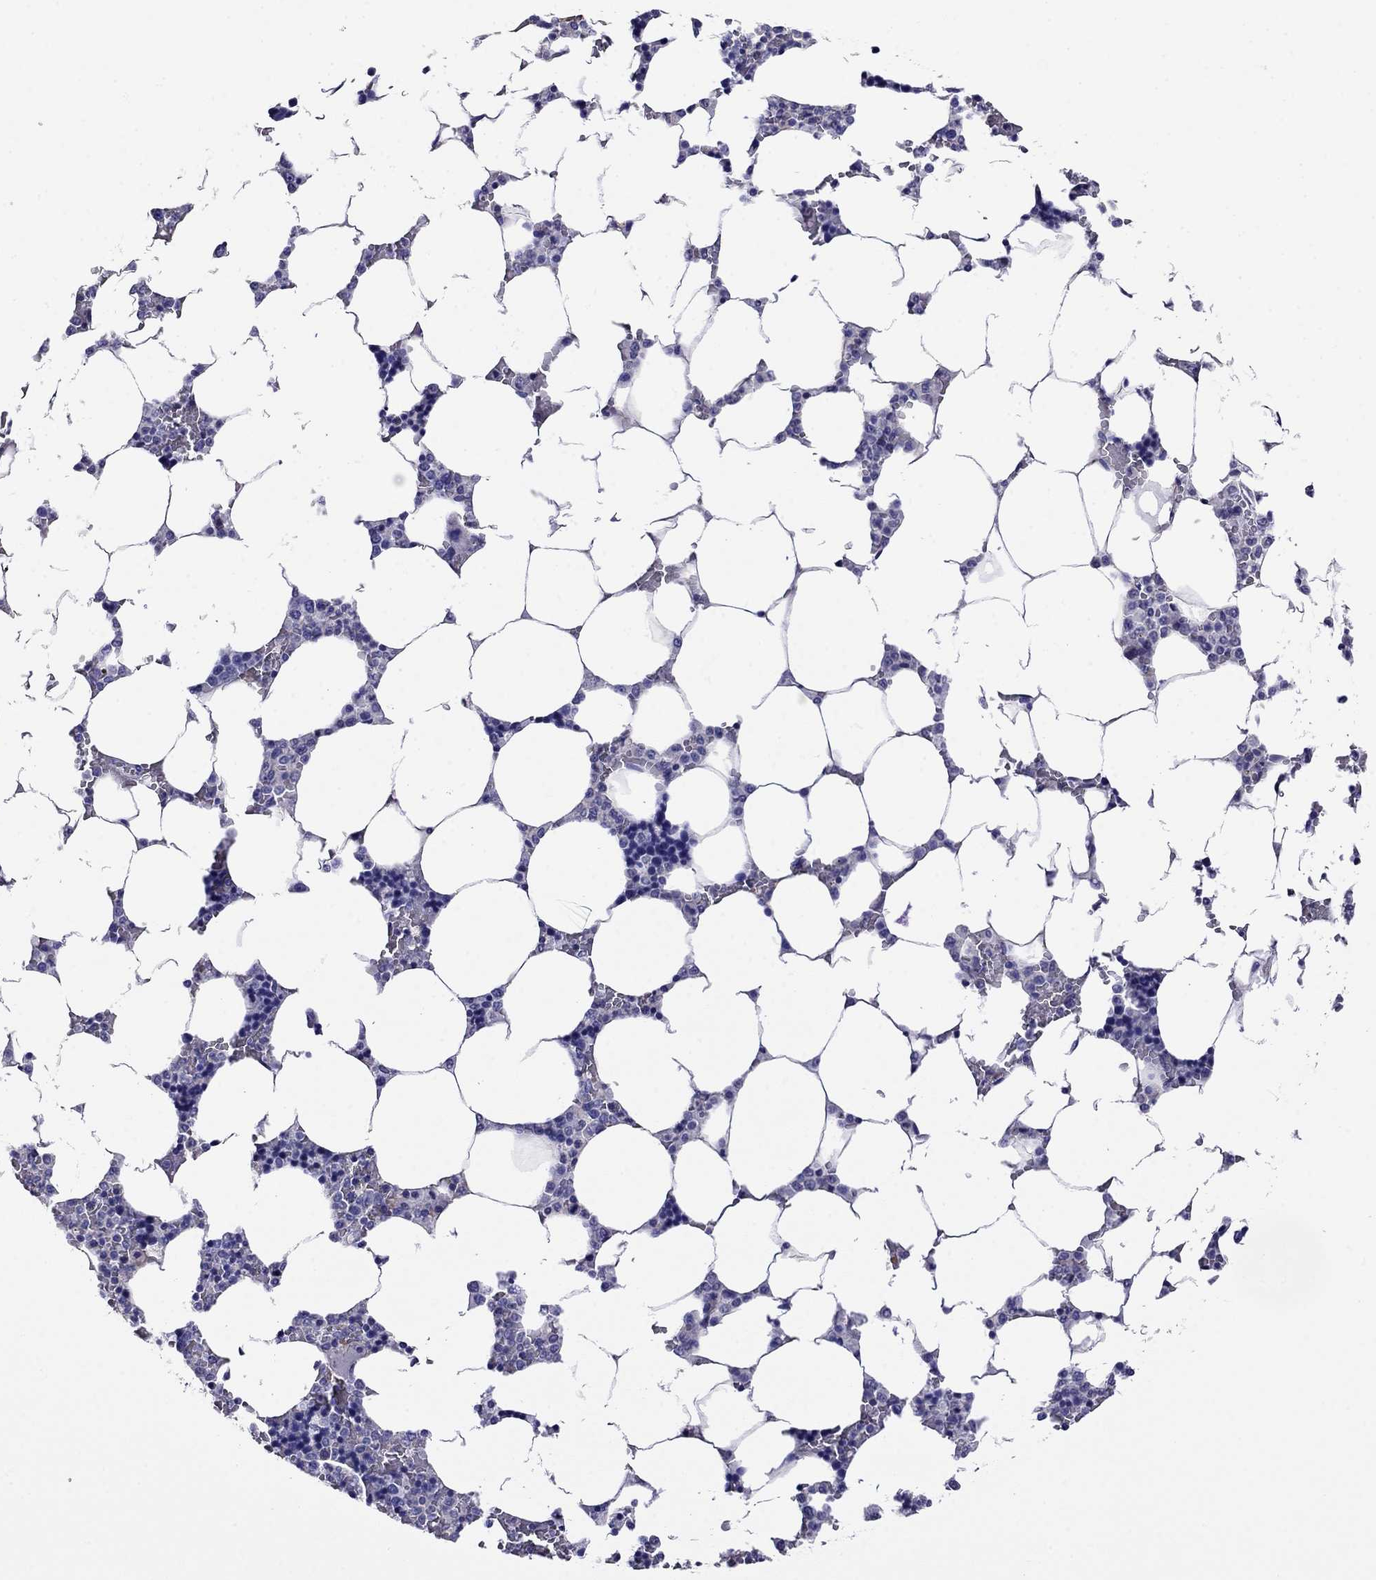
{"staining": {"intensity": "negative", "quantity": "none", "location": "none"}, "tissue": "bone marrow", "cell_type": "Hematopoietic cells", "image_type": "normal", "snomed": [{"axis": "morphology", "description": "Normal tissue, NOS"}, {"axis": "topography", "description": "Bone marrow"}], "caption": "Hematopoietic cells are negative for protein expression in normal human bone marrow. (Brightfield microscopy of DAB (3,3'-diaminobenzidine) immunohistochemistry (IHC) at high magnification).", "gene": "SCG2", "patient": {"sex": "male", "age": 63}}